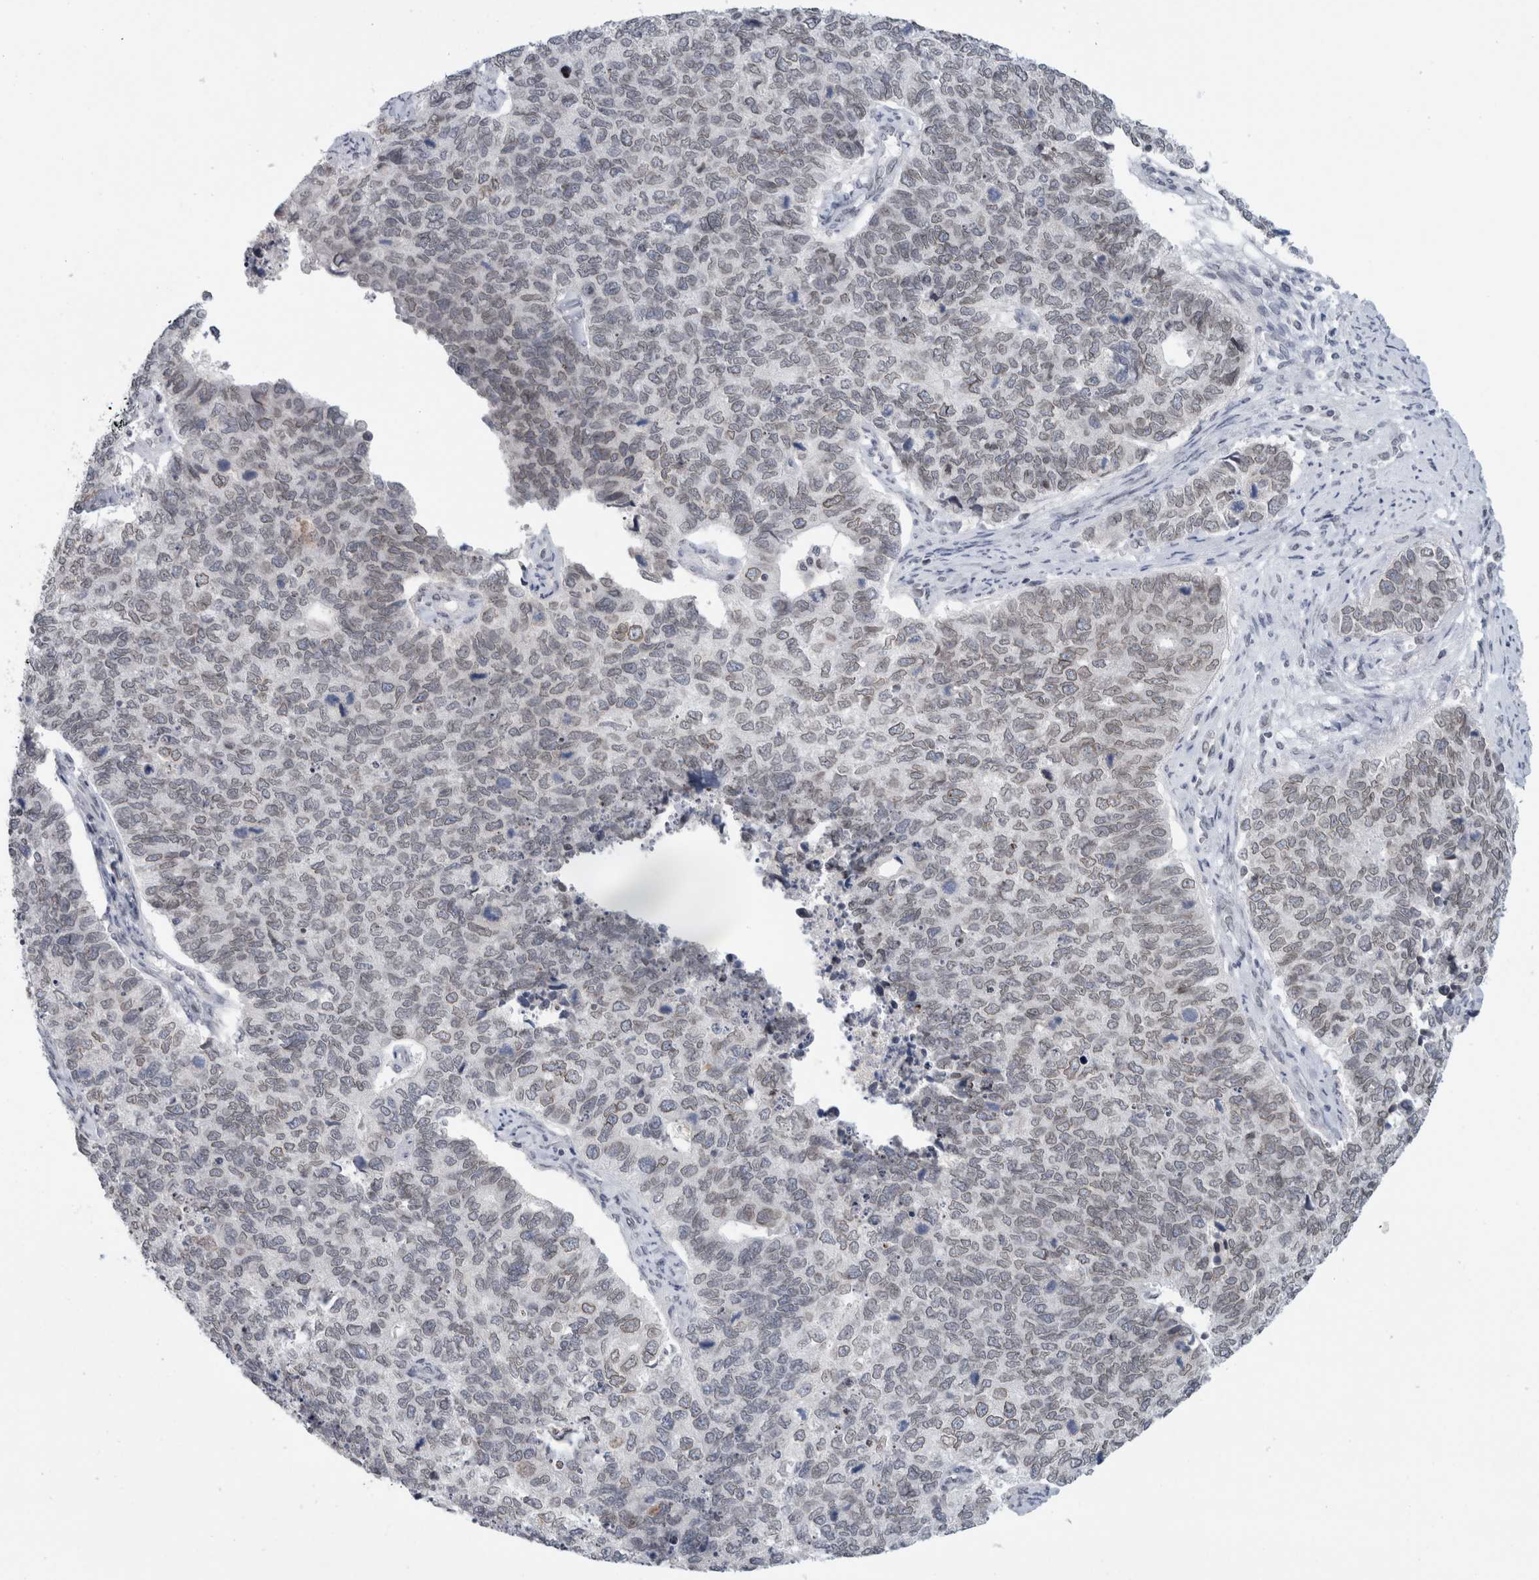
{"staining": {"intensity": "weak", "quantity": "<25%", "location": "cytoplasmic/membranous,nuclear"}, "tissue": "cervical cancer", "cell_type": "Tumor cells", "image_type": "cancer", "snomed": [{"axis": "morphology", "description": "Squamous cell carcinoma, NOS"}, {"axis": "topography", "description": "Cervix"}], "caption": "Histopathology image shows no significant protein expression in tumor cells of squamous cell carcinoma (cervical).", "gene": "ZNF770", "patient": {"sex": "female", "age": 63}}